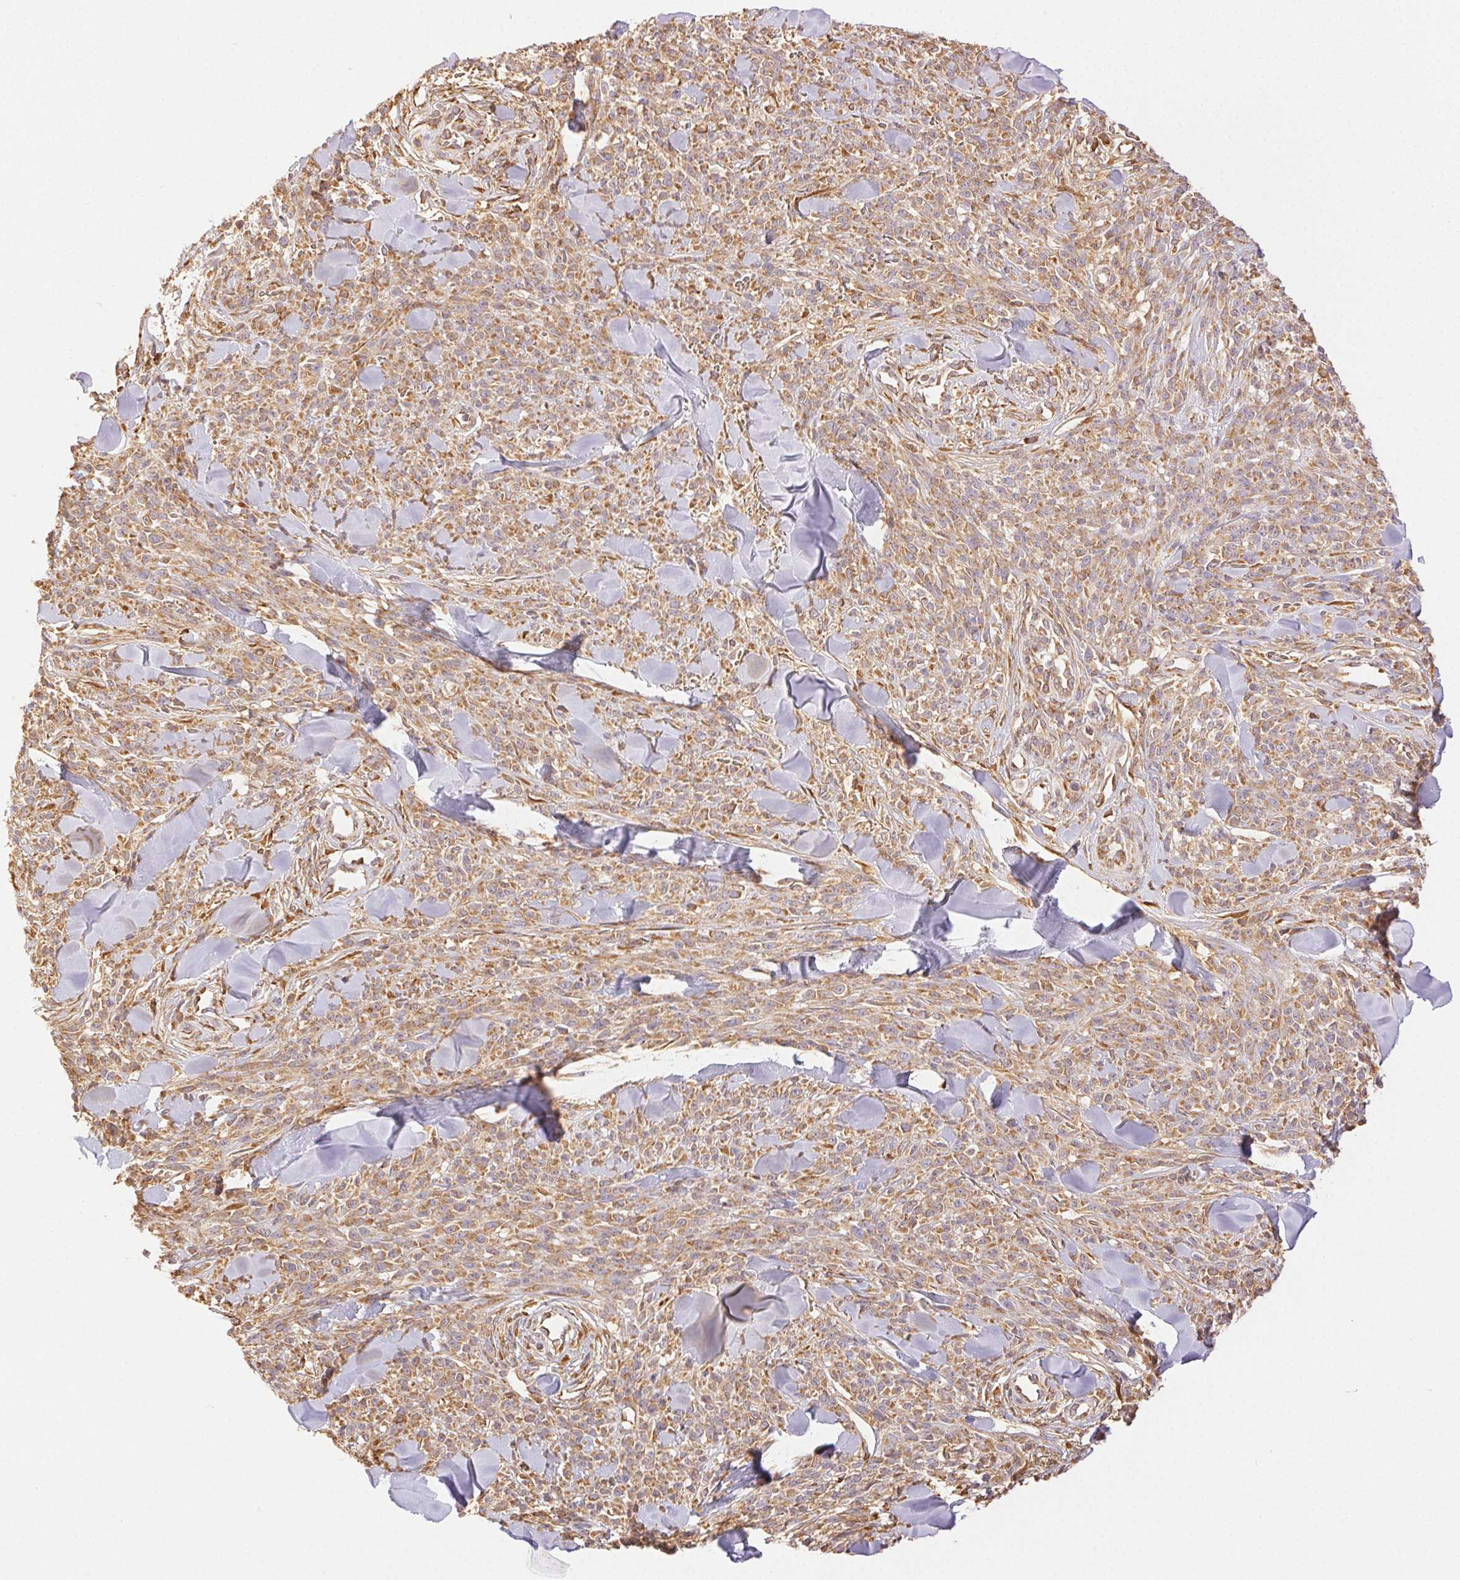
{"staining": {"intensity": "moderate", "quantity": ">75%", "location": "cytoplasmic/membranous"}, "tissue": "melanoma", "cell_type": "Tumor cells", "image_type": "cancer", "snomed": [{"axis": "morphology", "description": "Malignant melanoma, NOS"}, {"axis": "topography", "description": "Skin"}, {"axis": "topography", "description": "Skin of trunk"}], "caption": "Immunohistochemistry (DAB (3,3'-diaminobenzidine)) staining of malignant melanoma shows moderate cytoplasmic/membranous protein staining in about >75% of tumor cells. (IHC, brightfield microscopy, high magnification).", "gene": "ENTREP1", "patient": {"sex": "male", "age": 74}}